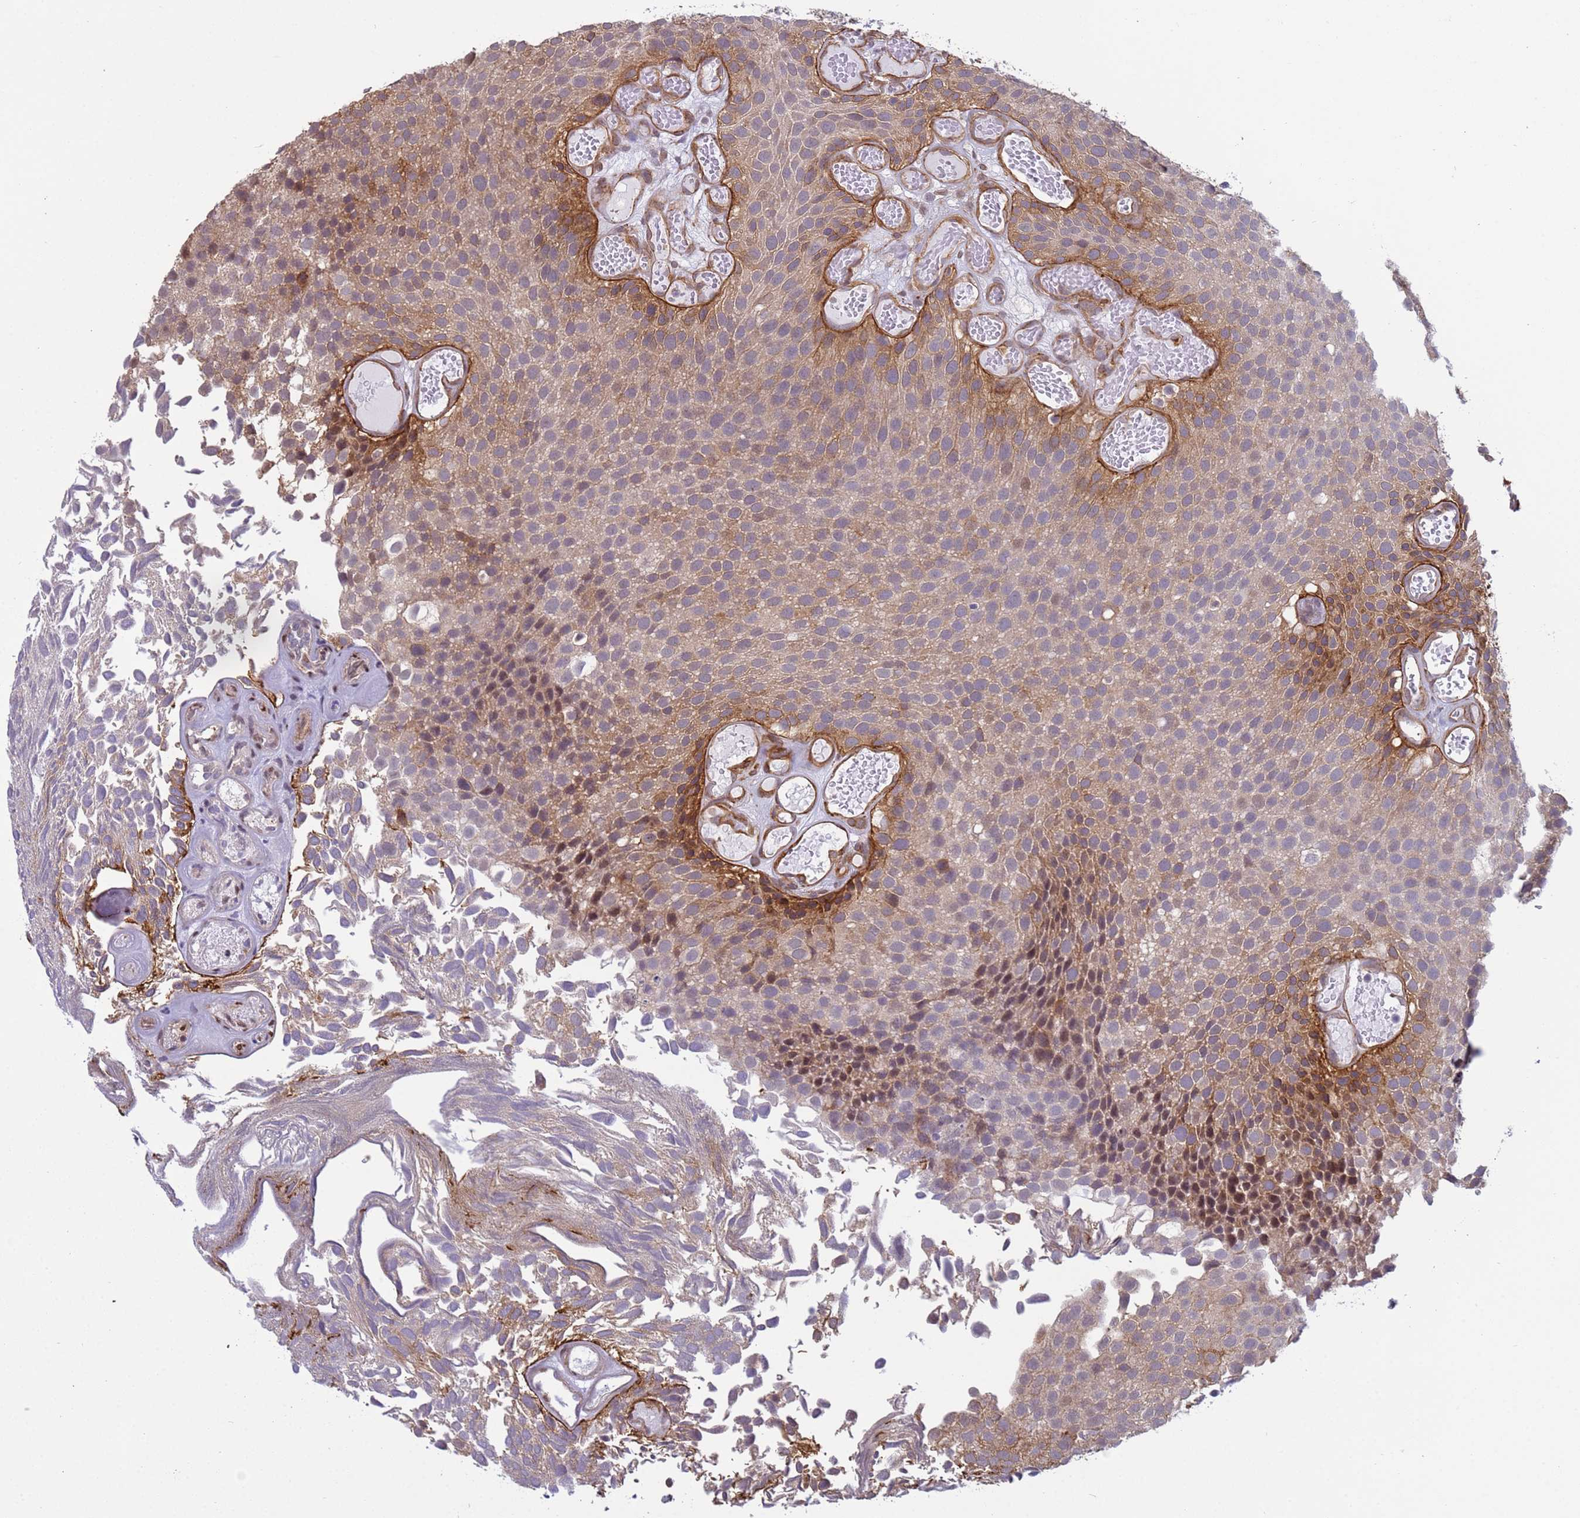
{"staining": {"intensity": "moderate", "quantity": "25%-75%", "location": "cytoplasmic/membranous"}, "tissue": "urothelial cancer", "cell_type": "Tumor cells", "image_type": "cancer", "snomed": [{"axis": "morphology", "description": "Urothelial carcinoma, Low grade"}, {"axis": "topography", "description": "Urinary bladder"}], "caption": "This micrograph displays immunohistochemistry (IHC) staining of urothelial cancer, with medium moderate cytoplasmic/membranous expression in about 25%-75% of tumor cells.", "gene": "ITGB4", "patient": {"sex": "male", "age": 89}}